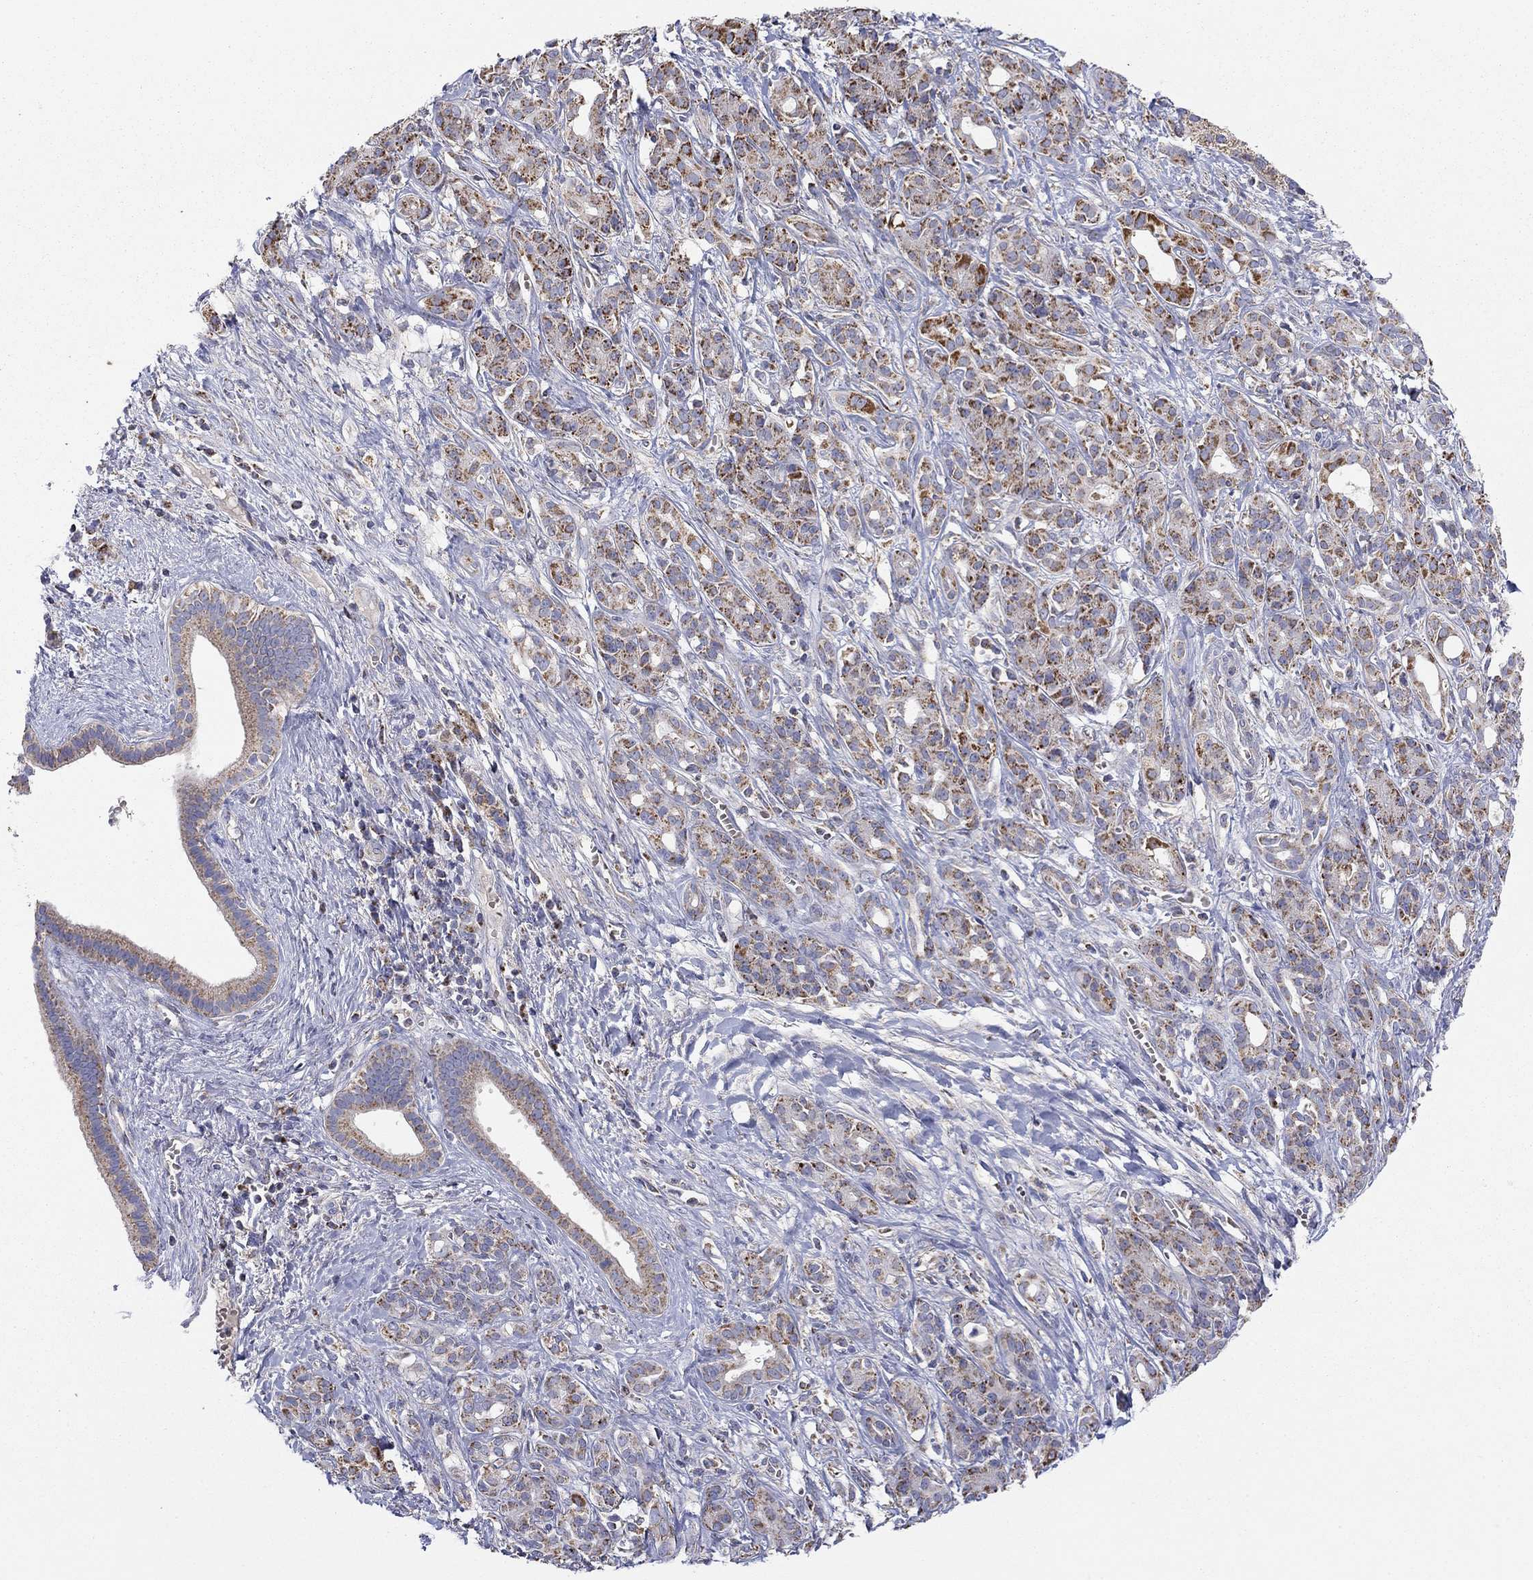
{"staining": {"intensity": "moderate", "quantity": ">75%", "location": "cytoplasmic/membranous"}, "tissue": "pancreatic cancer", "cell_type": "Tumor cells", "image_type": "cancer", "snomed": [{"axis": "morphology", "description": "Adenocarcinoma, NOS"}, {"axis": "topography", "description": "Pancreas"}], "caption": "High-power microscopy captured an immunohistochemistry photomicrograph of pancreatic adenocarcinoma, revealing moderate cytoplasmic/membranous staining in about >75% of tumor cells.", "gene": "HPS5", "patient": {"sex": "male", "age": 61}}